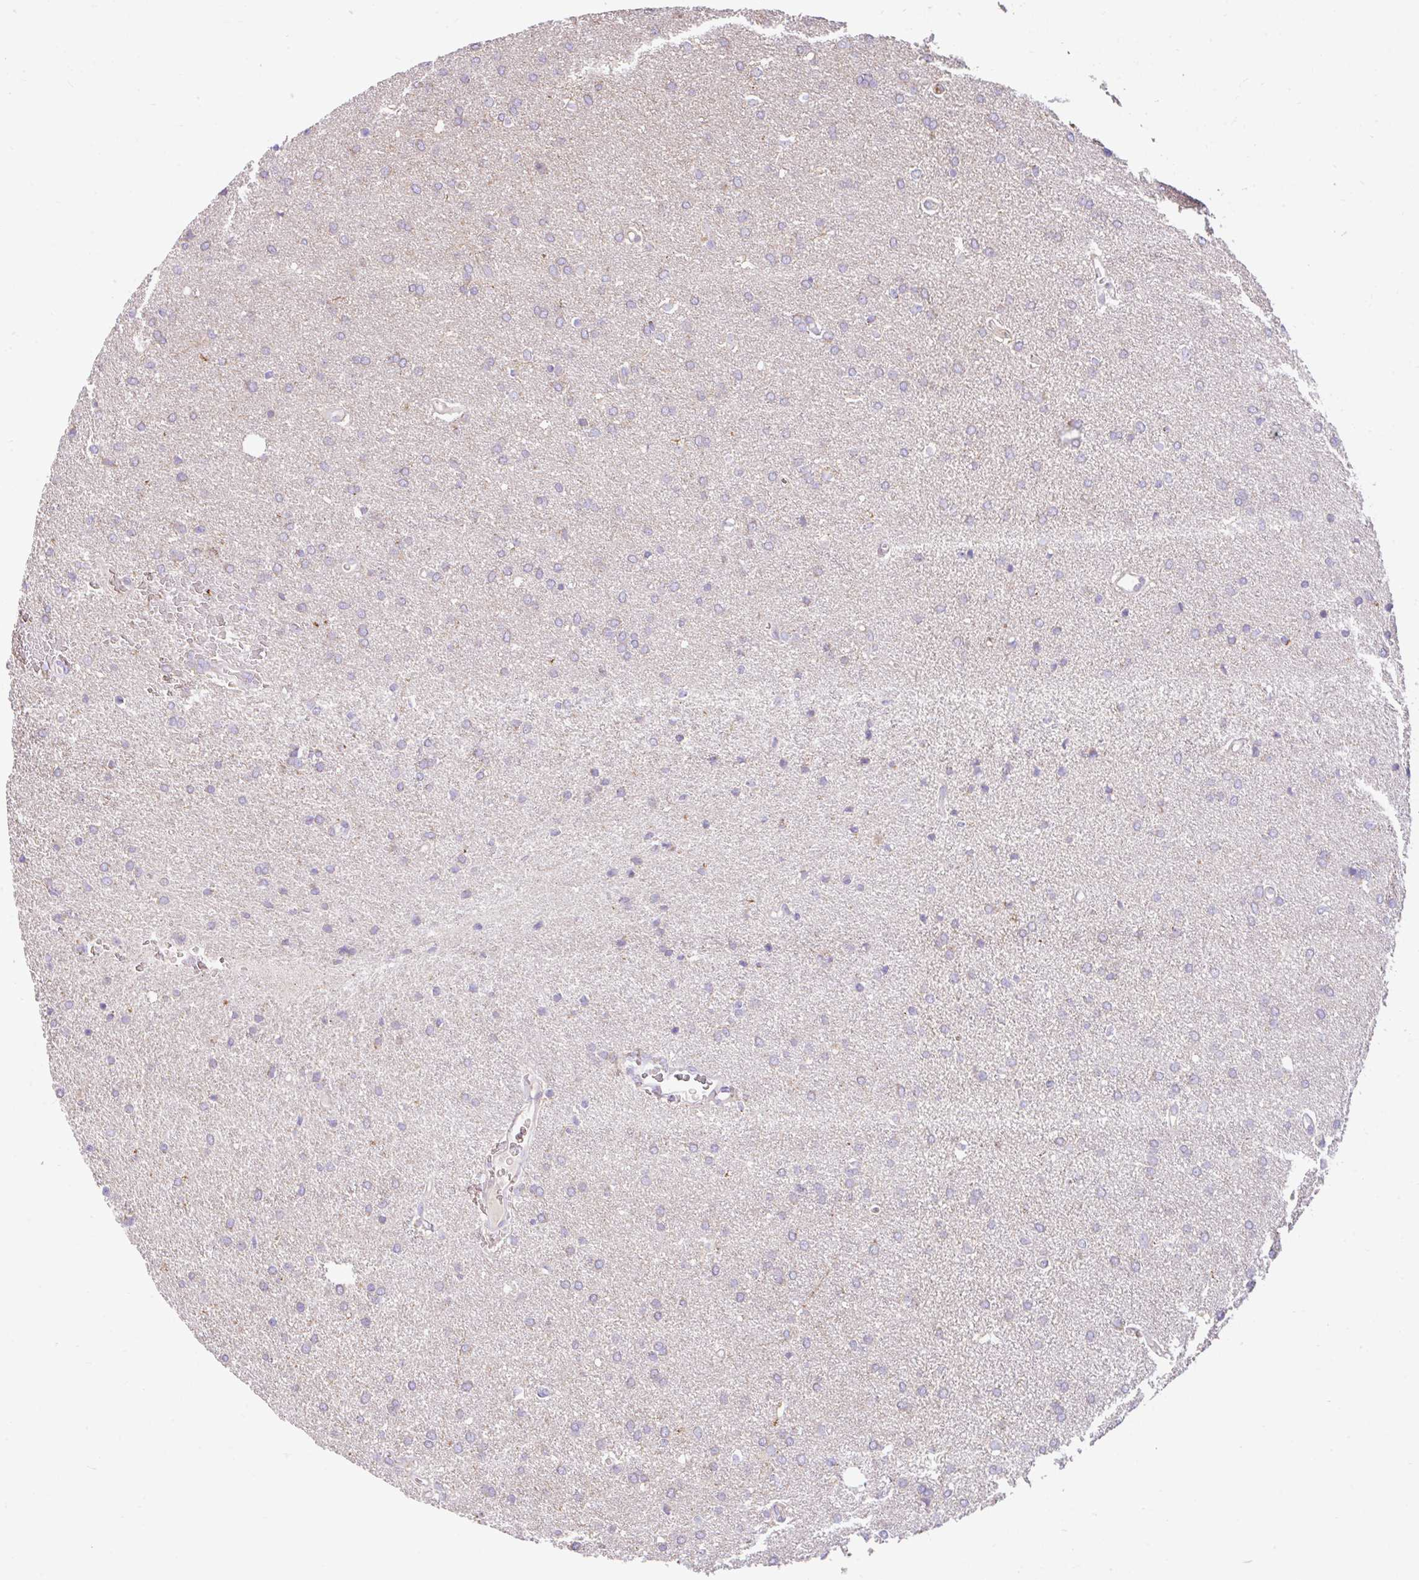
{"staining": {"intensity": "negative", "quantity": "none", "location": "none"}, "tissue": "glioma", "cell_type": "Tumor cells", "image_type": "cancer", "snomed": [{"axis": "morphology", "description": "Glioma, malignant, Low grade"}, {"axis": "topography", "description": "Brain"}], "caption": "This is an IHC histopathology image of human malignant glioma (low-grade). There is no positivity in tumor cells.", "gene": "RALBP1", "patient": {"sex": "female", "age": 34}}